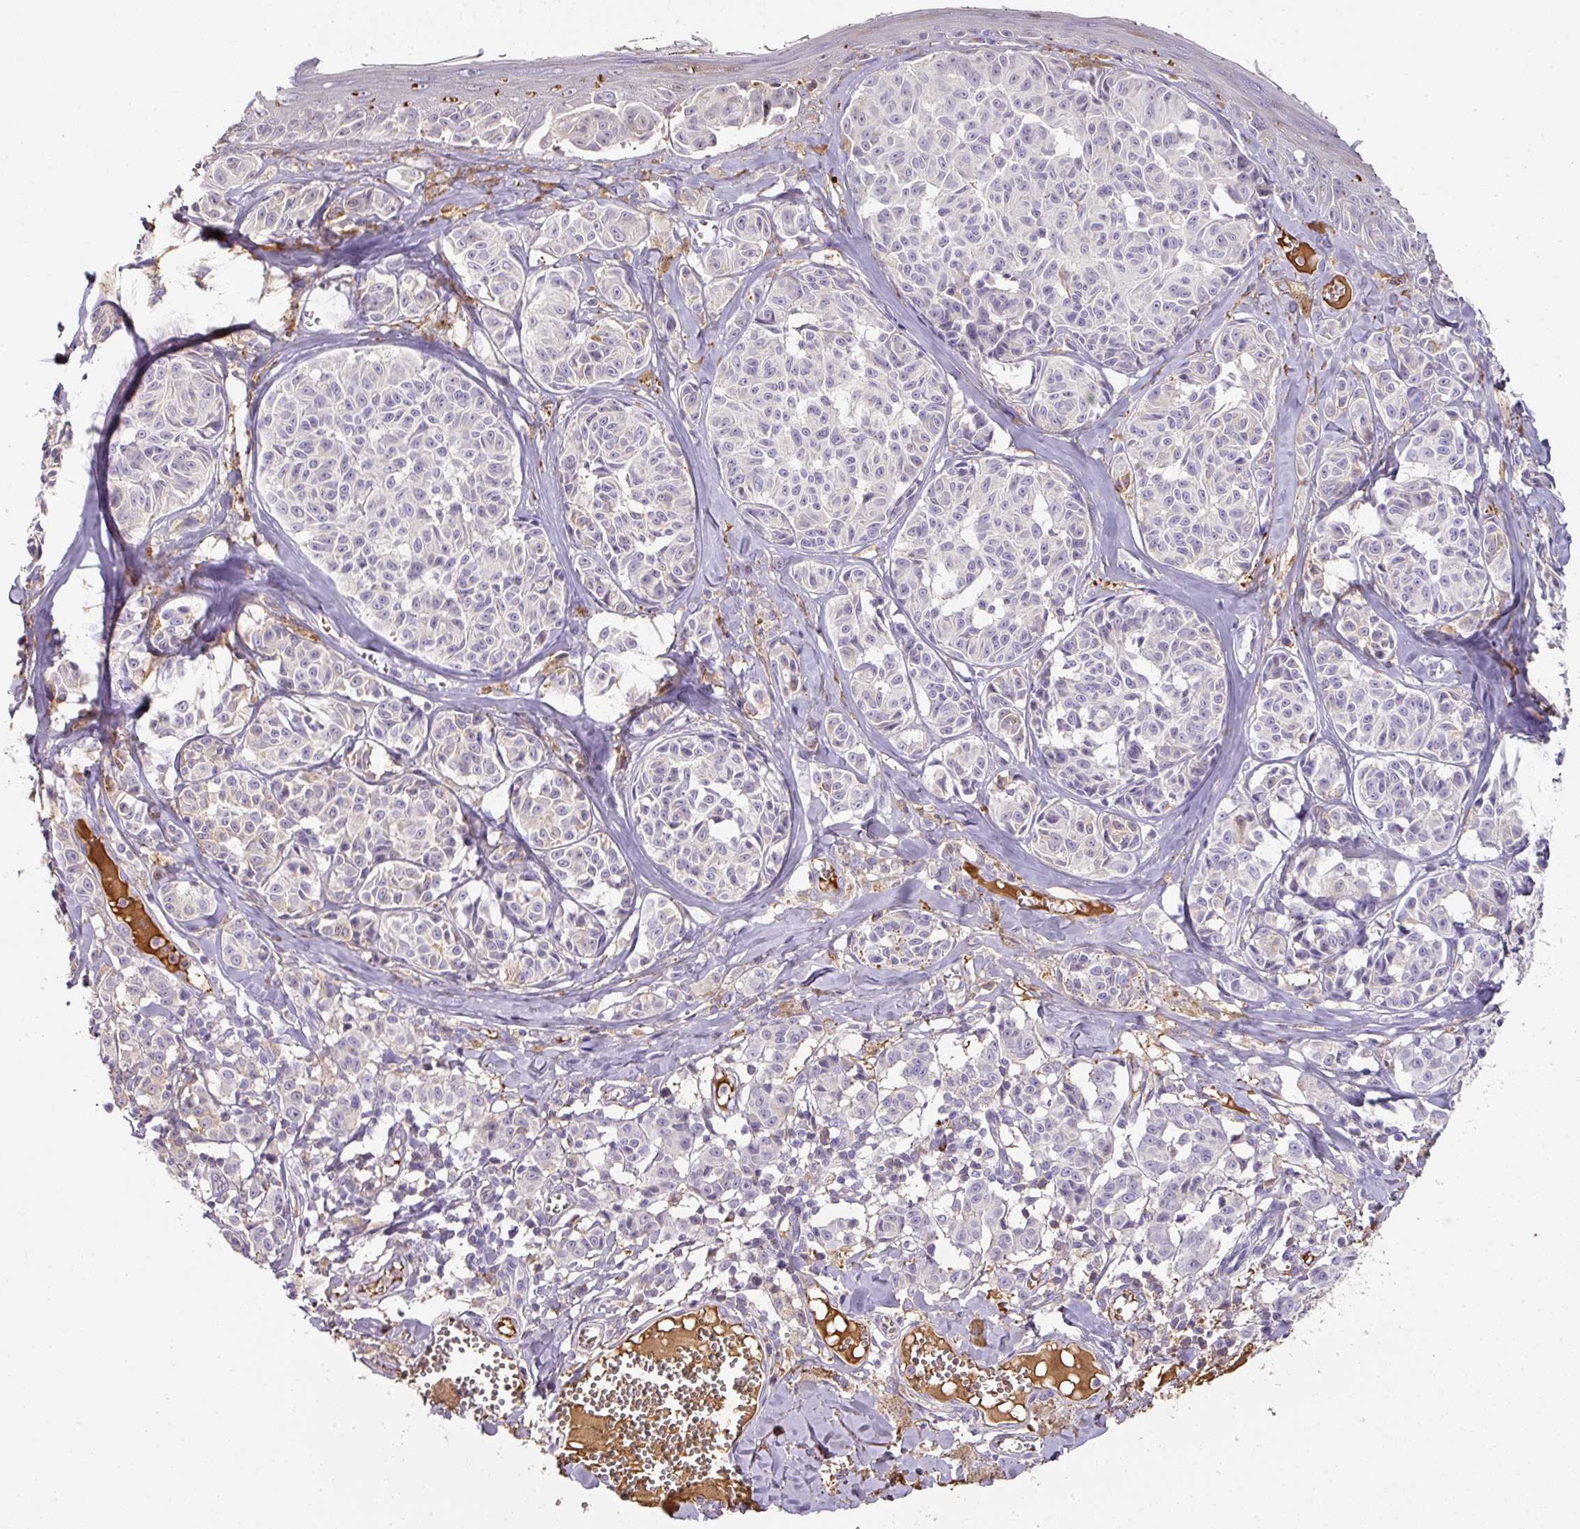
{"staining": {"intensity": "negative", "quantity": "none", "location": "none"}, "tissue": "melanoma", "cell_type": "Tumor cells", "image_type": "cancer", "snomed": [{"axis": "morphology", "description": "Malignant melanoma, NOS"}, {"axis": "topography", "description": "Skin"}], "caption": "IHC histopathology image of malignant melanoma stained for a protein (brown), which demonstrates no staining in tumor cells. Brightfield microscopy of IHC stained with DAB (3,3'-diaminobenzidine) (brown) and hematoxylin (blue), captured at high magnification.", "gene": "CCZ1", "patient": {"sex": "female", "age": 43}}